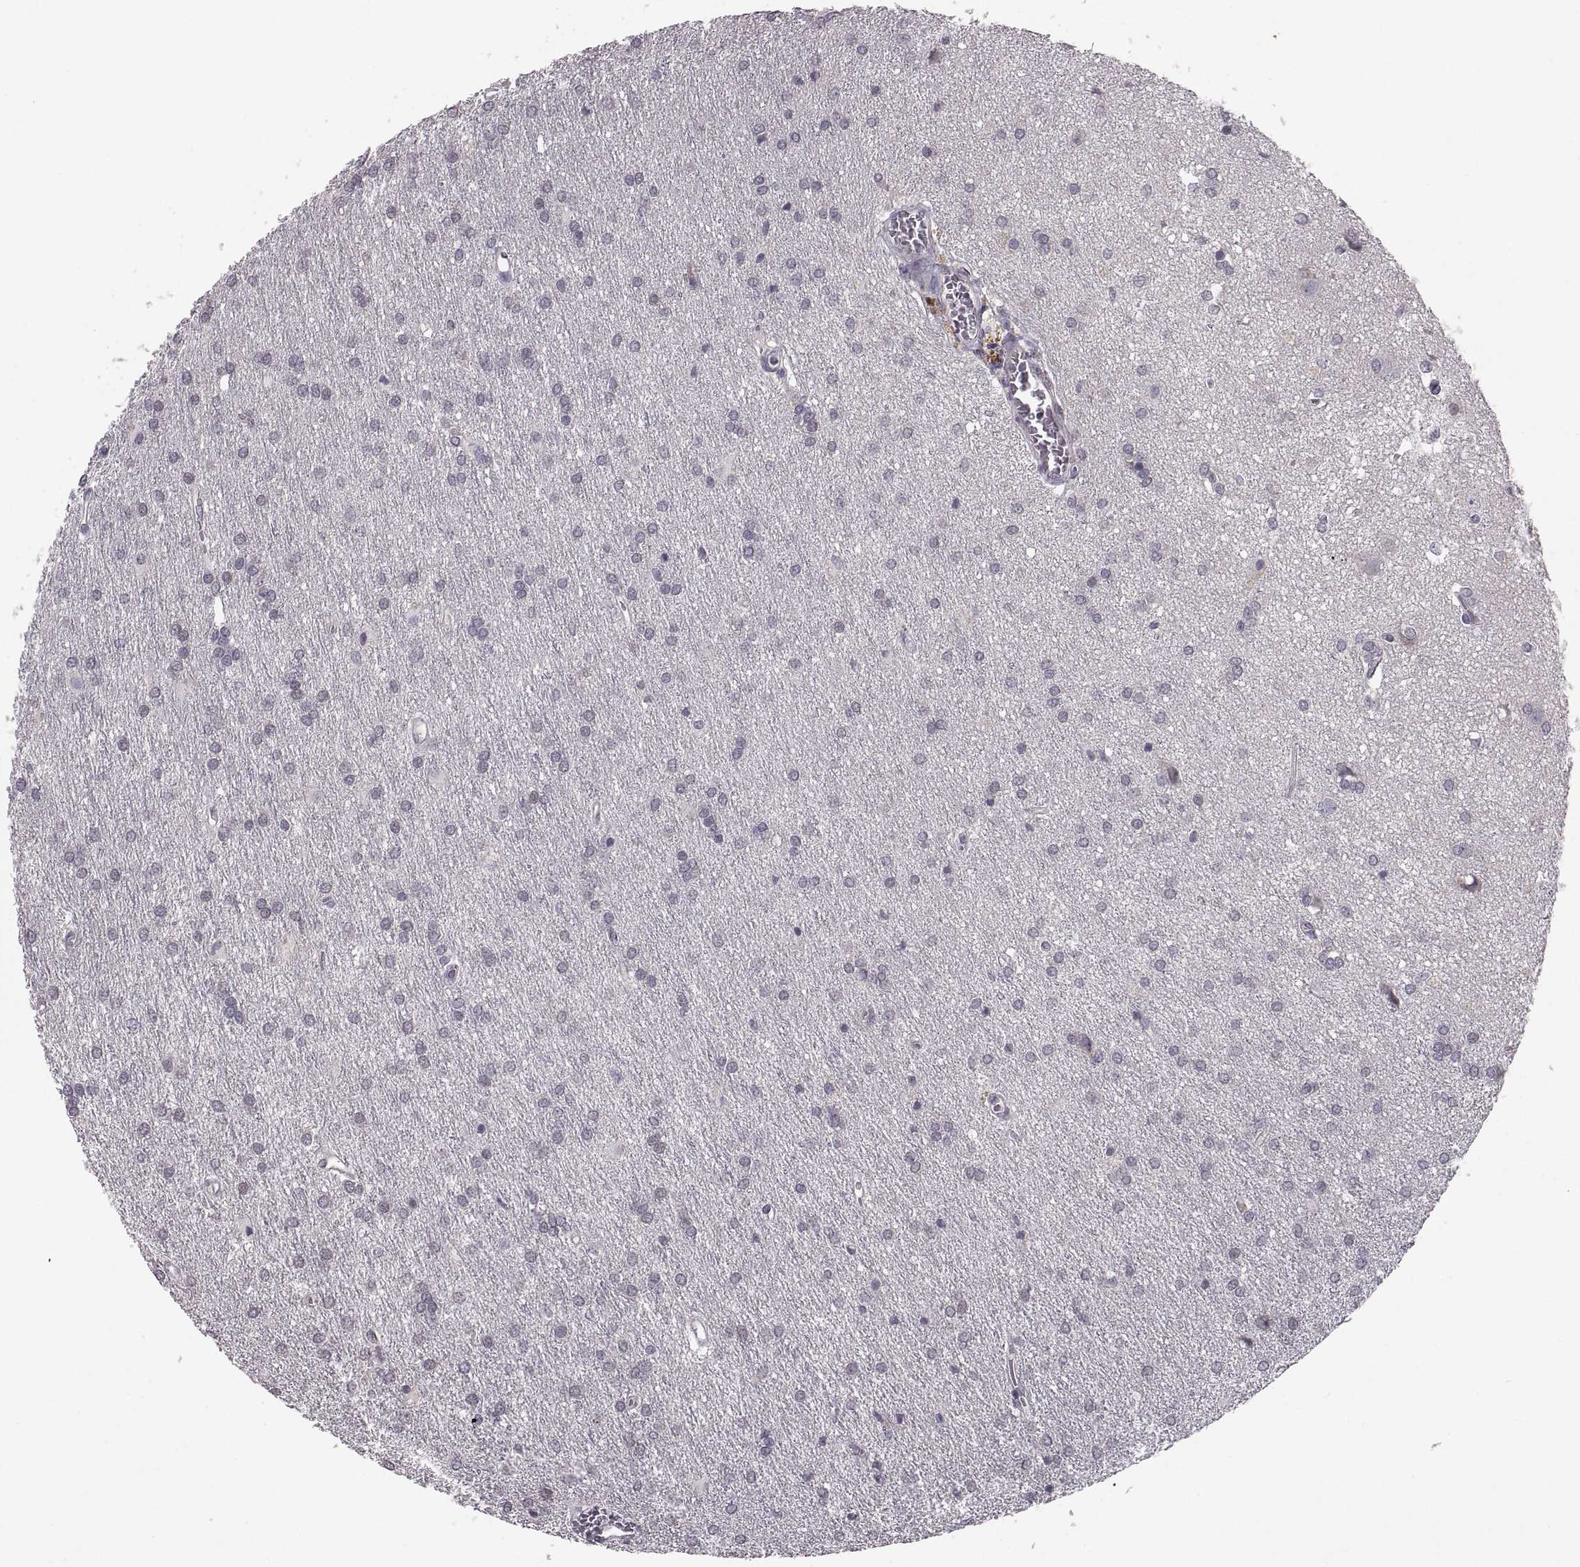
{"staining": {"intensity": "negative", "quantity": "none", "location": "none"}, "tissue": "glioma", "cell_type": "Tumor cells", "image_type": "cancer", "snomed": [{"axis": "morphology", "description": "Glioma, malignant, Low grade"}, {"axis": "topography", "description": "Brain"}], "caption": "Immunohistochemistry histopathology image of neoplastic tissue: glioma stained with DAB exhibits no significant protein staining in tumor cells.", "gene": "PAX2", "patient": {"sex": "female", "age": 32}}